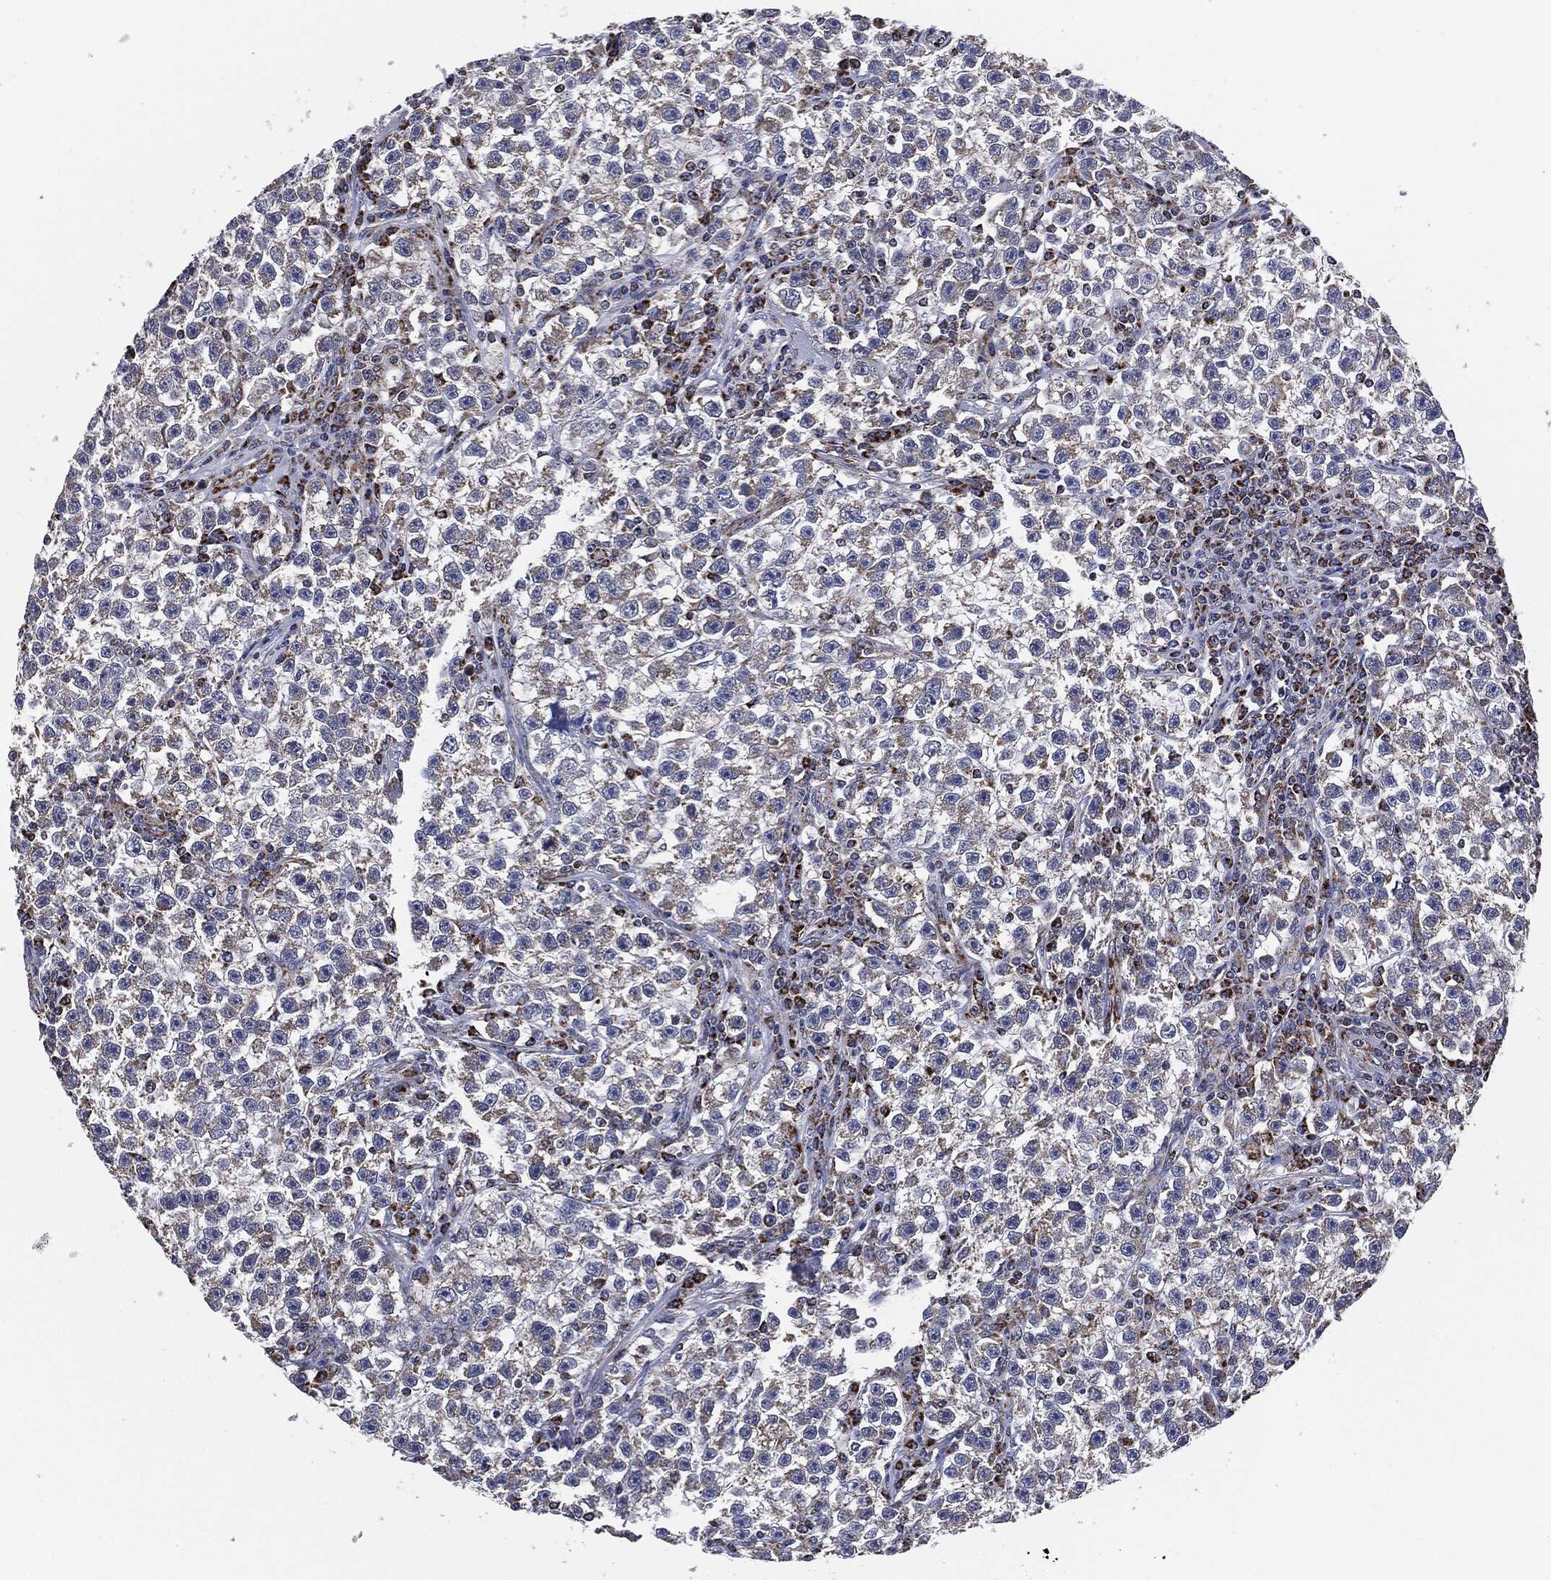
{"staining": {"intensity": "weak", "quantity": "25%-75%", "location": "cytoplasmic/membranous"}, "tissue": "testis cancer", "cell_type": "Tumor cells", "image_type": "cancer", "snomed": [{"axis": "morphology", "description": "Seminoma, NOS"}, {"axis": "topography", "description": "Testis"}], "caption": "This micrograph exhibits testis cancer stained with immunohistochemistry (IHC) to label a protein in brown. The cytoplasmic/membranous of tumor cells show weak positivity for the protein. Nuclei are counter-stained blue.", "gene": "NDUFV2", "patient": {"sex": "male", "age": 22}}